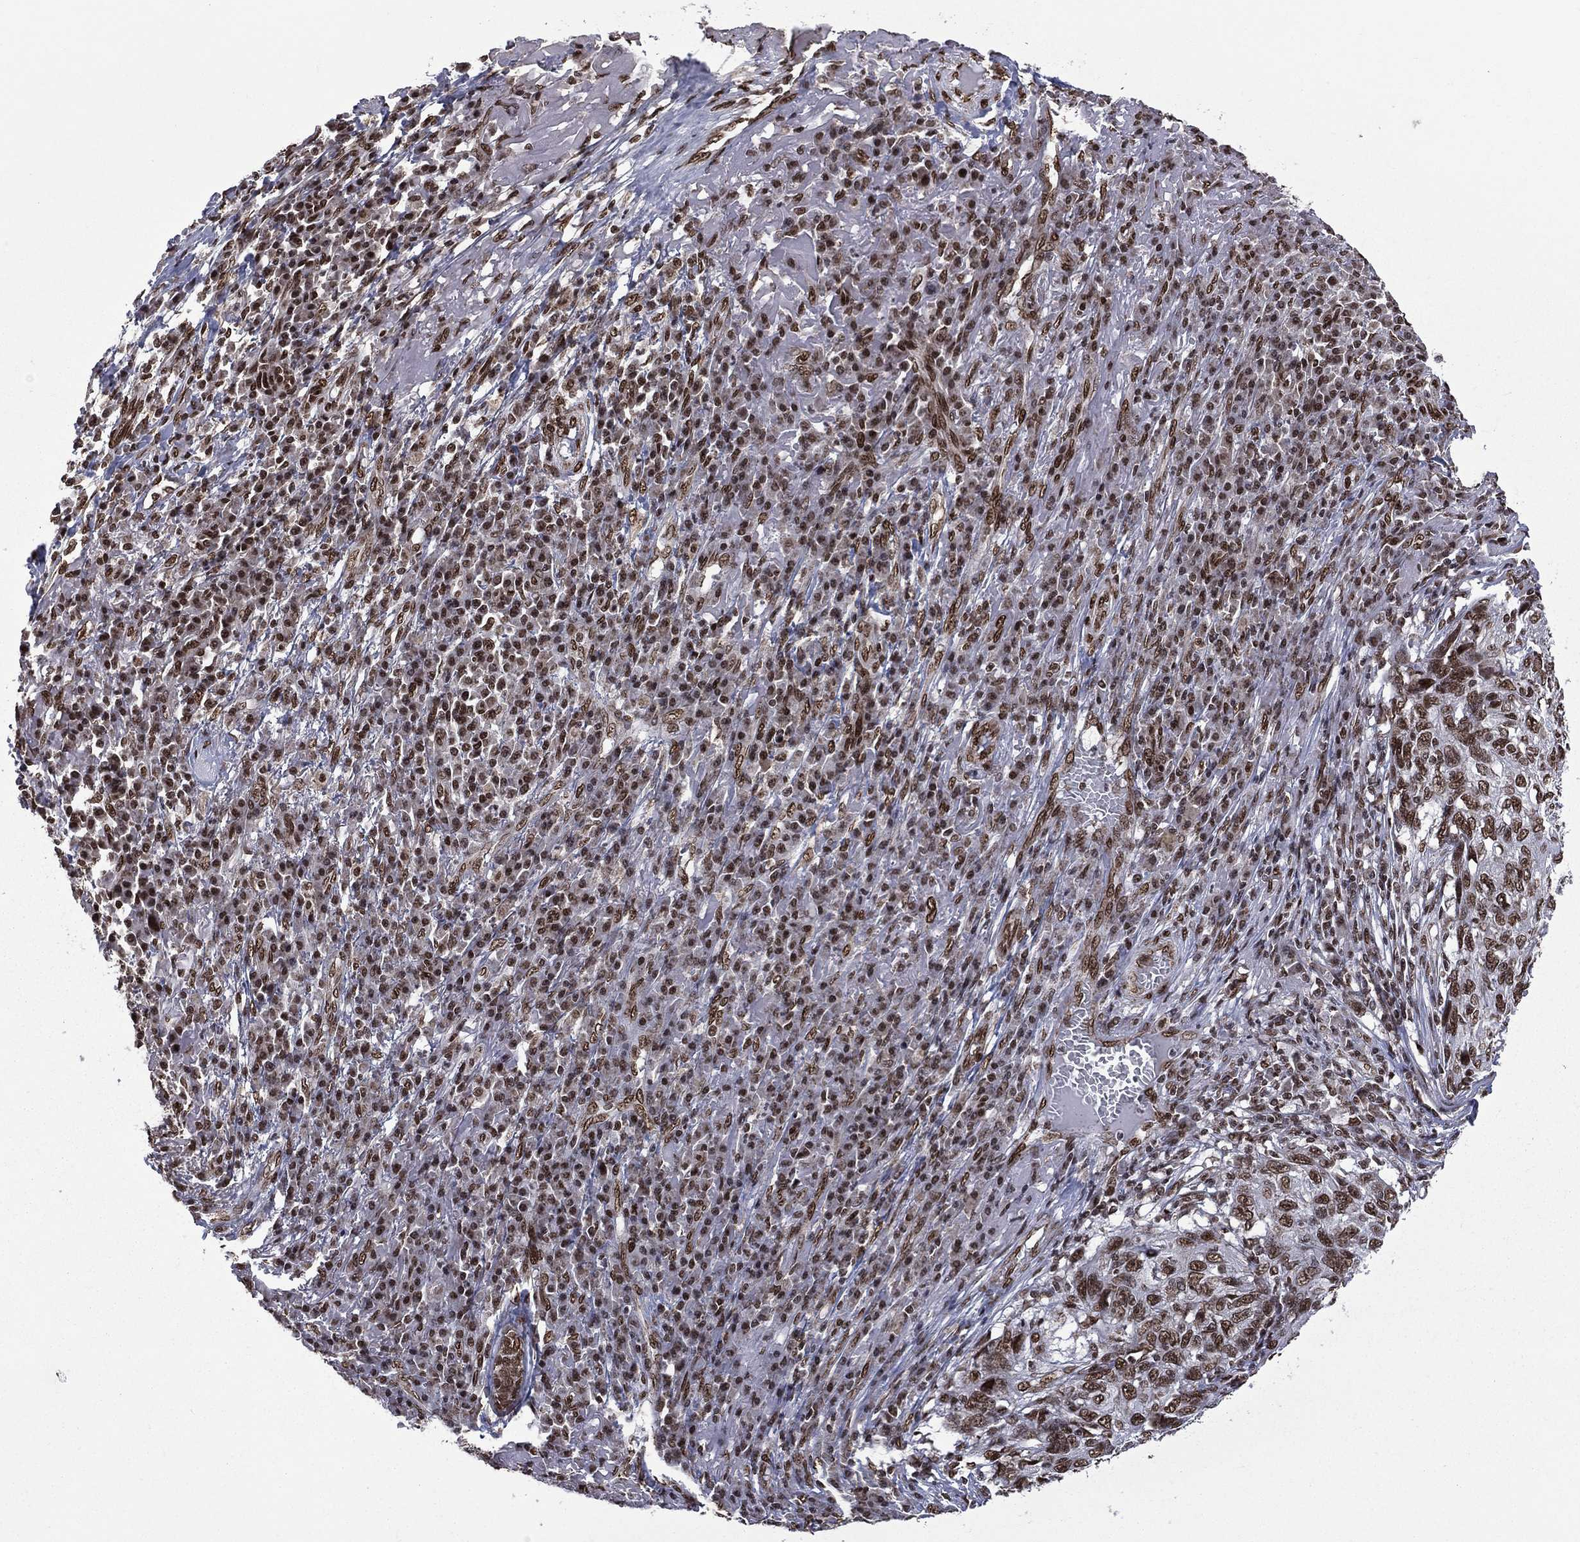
{"staining": {"intensity": "strong", "quantity": ">75%", "location": "nuclear"}, "tissue": "skin cancer", "cell_type": "Tumor cells", "image_type": "cancer", "snomed": [{"axis": "morphology", "description": "Squamous cell carcinoma, NOS"}, {"axis": "topography", "description": "Skin"}], "caption": "Protein expression analysis of human squamous cell carcinoma (skin) reveals strong nuclear expression in approximately >75% of tumor cells. (DAB IHC with brightfield microscopy, high magnification).", "gene": "C5orf24", "patient": {"sex": "male", "age": 92}}